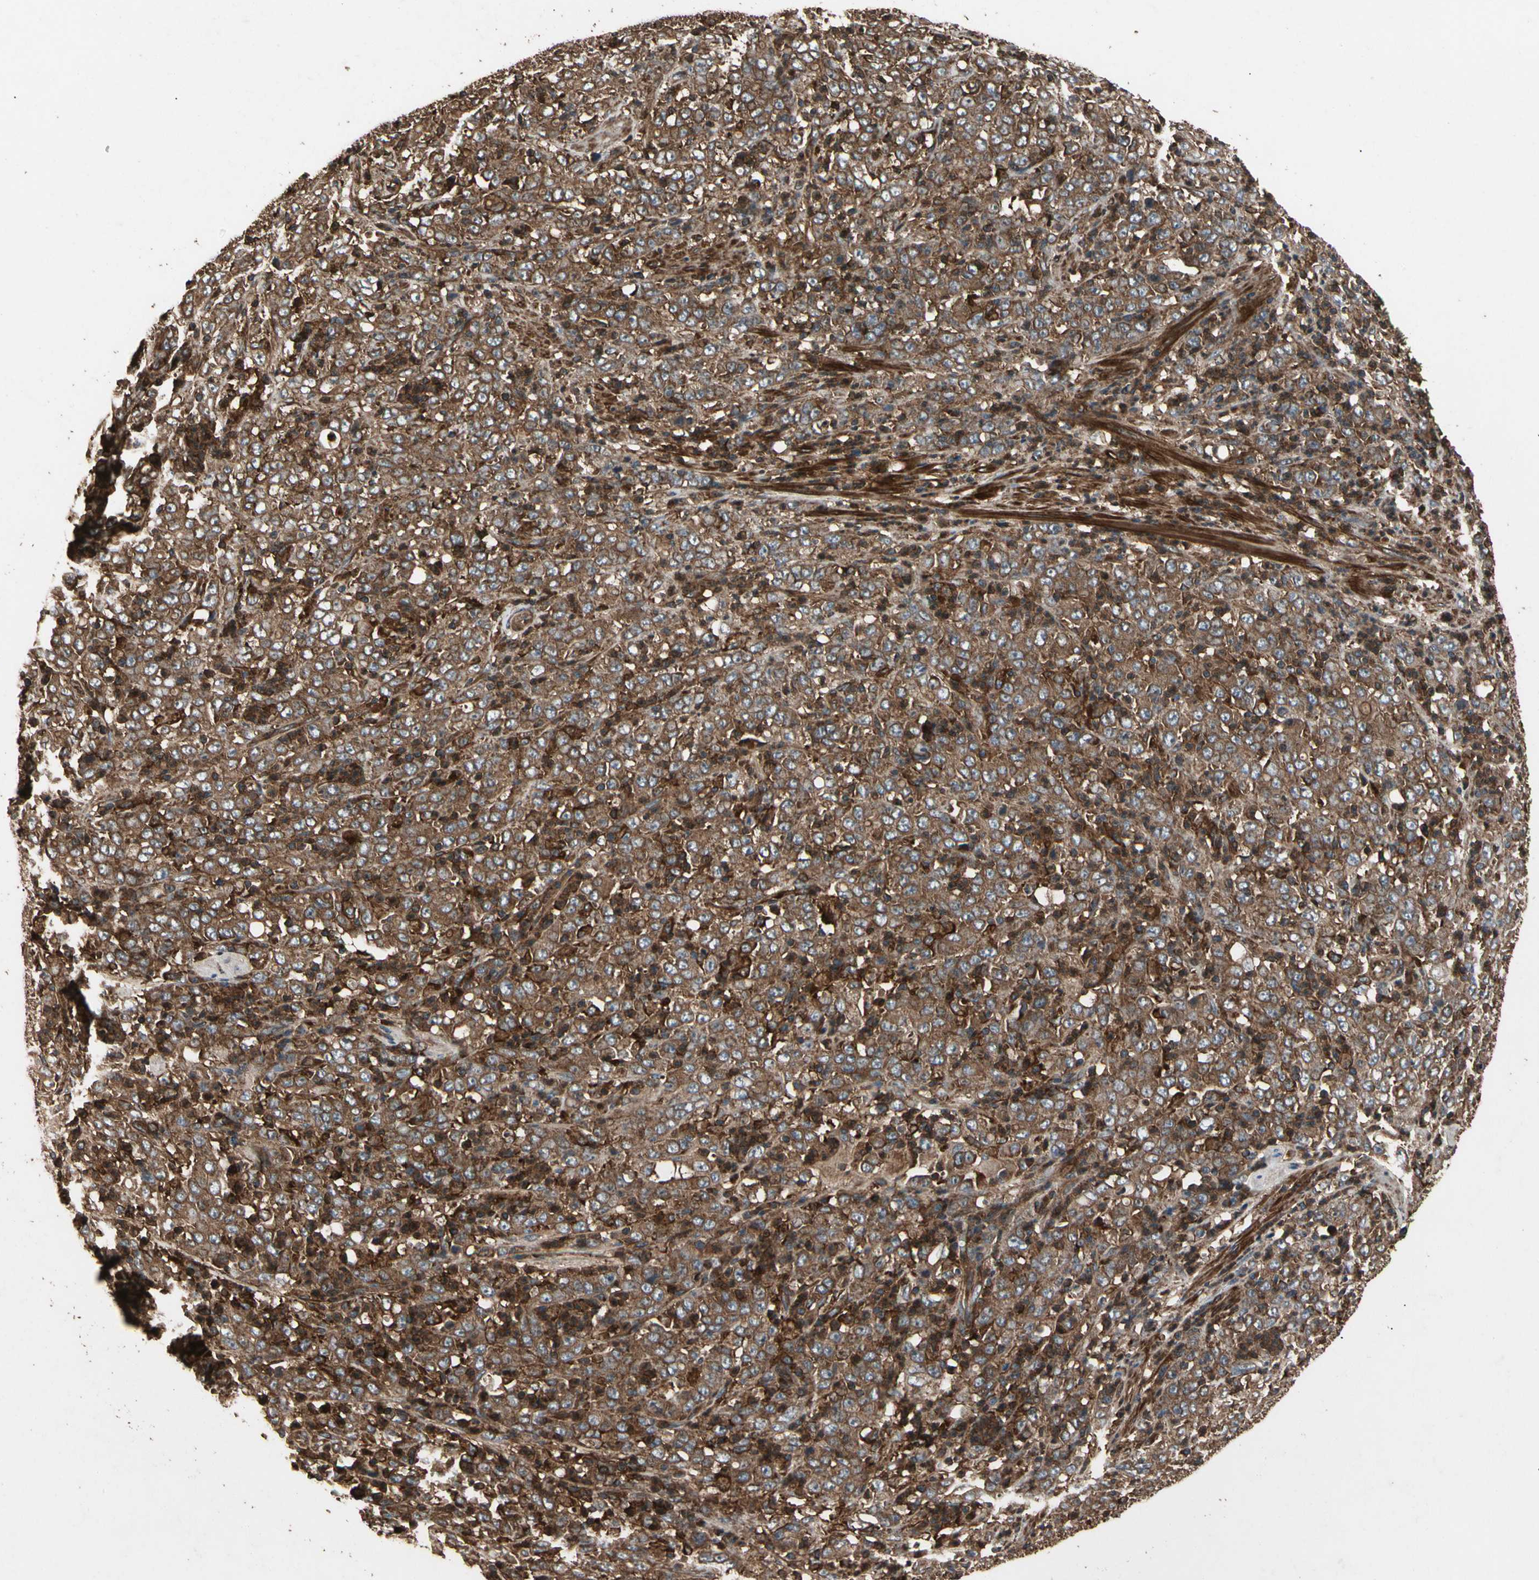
{"staining": {"intensity": "strong", "quantity": ">75%", "location": "cytoplasmic/membranous"}, "tissue": "stomach cancer", "cell_type": "Tumor cells", "image_type": "cancer", "snomed": [{"axis": "morphology", "description": "Adenocarcinoma, NOS"}, {"axis": "topography", "description": "Stomach, lower"}], "caption": "A photomicrograph of adenocarcinoma (stomach) stained for a protein reveals strong cytoplasmic/membranous brown staining in tumor cells.", "gene": "AGBL2", "patient": {"sex": "female", "age": 71}}